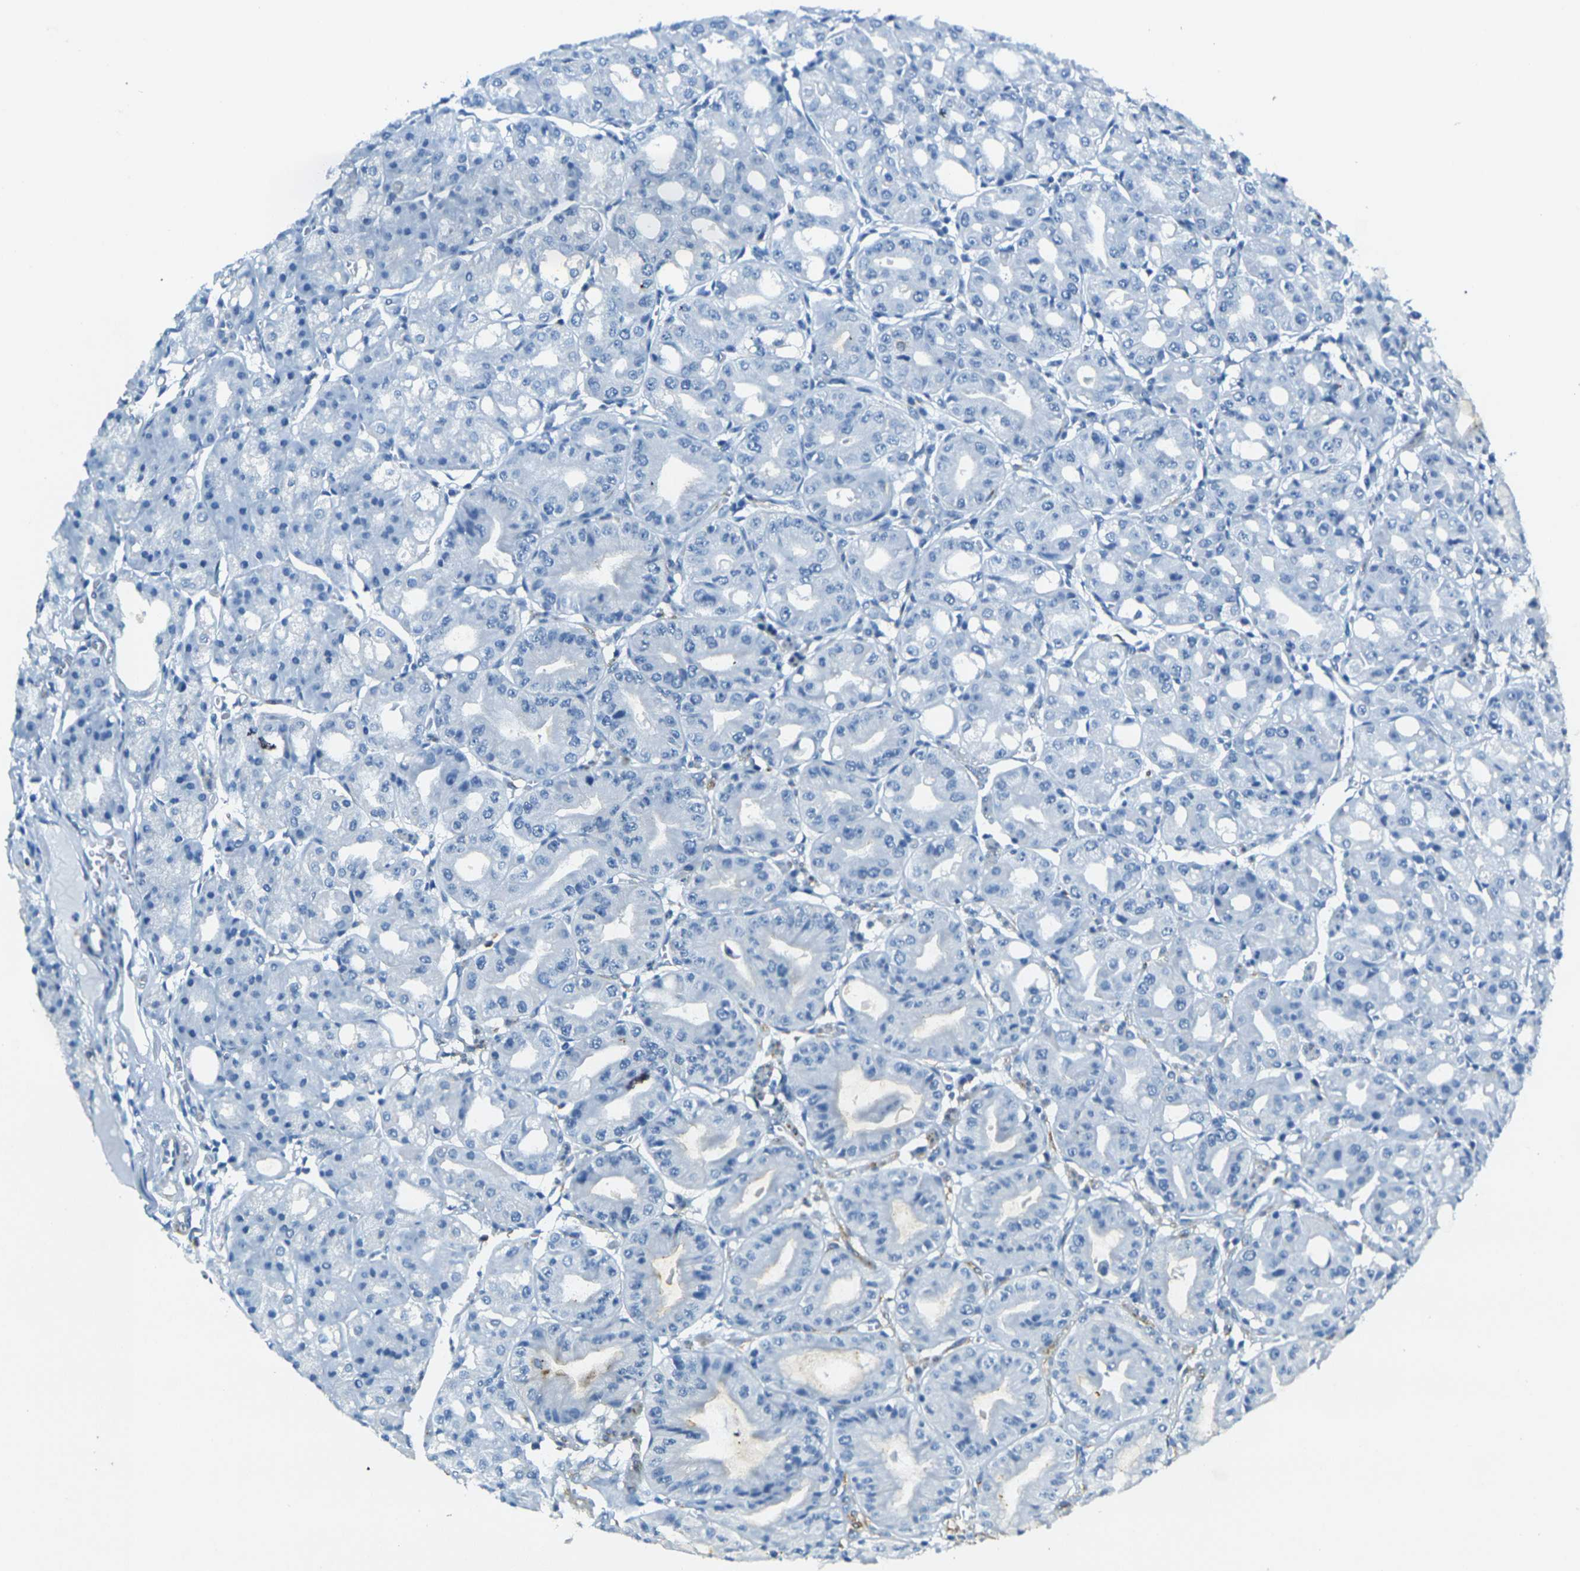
{"staining": {"intensity": "negative", "quantity": "none", "location": "none"}, "tissue": "stomach", "cell_type": "Glandular cells", "image_type": "normal", "snomed": [{"axis": "morphology", "description": "Normal tissue, NOS"}, {"axis": "topography", "description": "Stomach, lower"}], "caption": "Immunohistochemistry image of normal stomach: human stomach stained with DAB shows no significant protein expression in glandular cells.", "gene": "SORT1", "patient": {"sex": "male", "age": 71}}